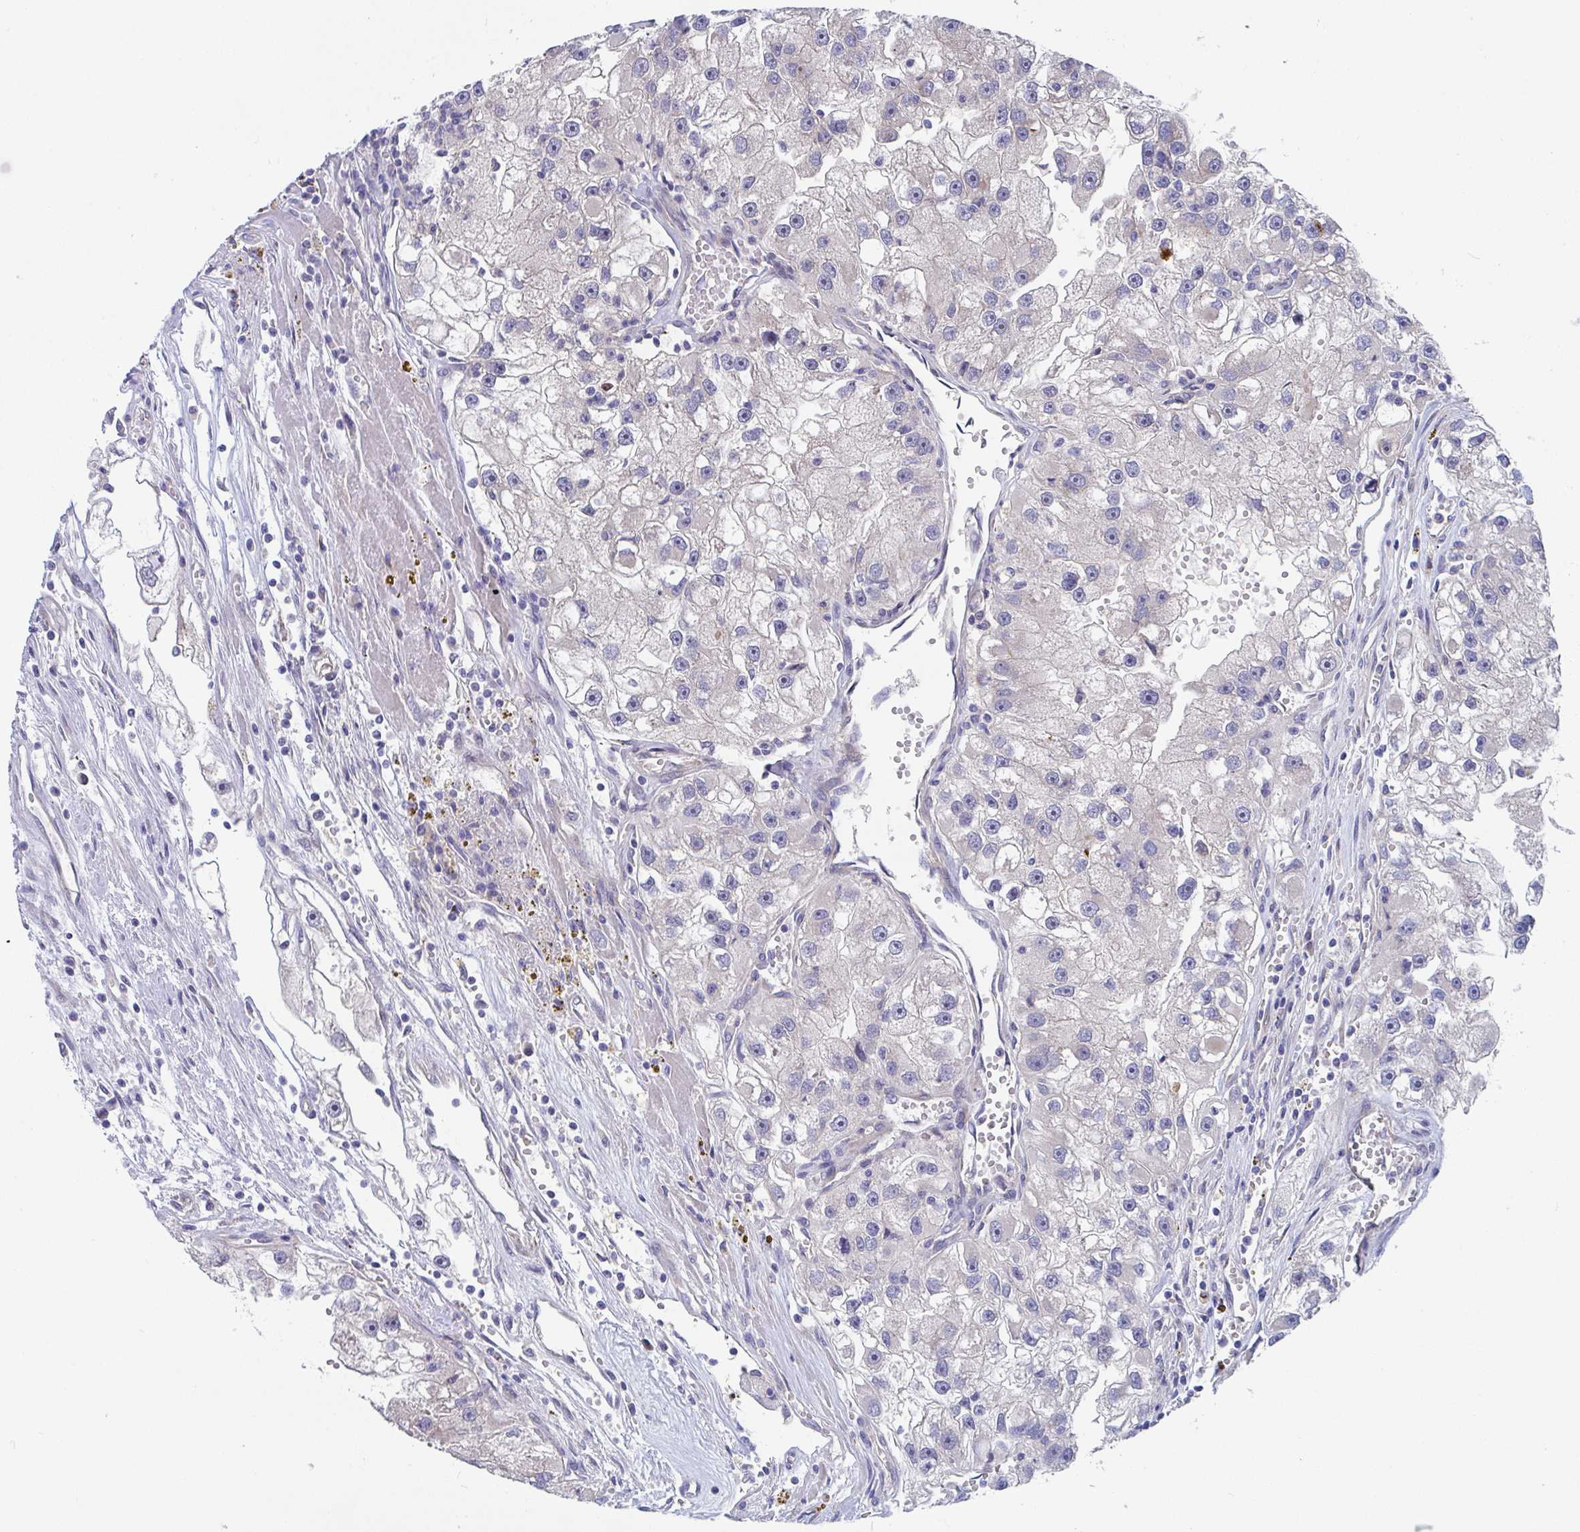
{"staining": {"intensity": "negative", "quantity": "none", "location": "none"}, "tissue": "renal cancer", "cell_type": "Tumor cells", "image_type": "cancer", "snomed": [{"axis": "morphology", "description": "Adenocarcinoma, NOS"}, {"axis": "topography", "description": "Kidney"}], "caption": "Human renal cancer stained for a protein using immunohistochemistry (IHC) reveals no expression in tumor cells.", "gene": "P2RX3", "patient": {"sex": "male", "age": 63}}